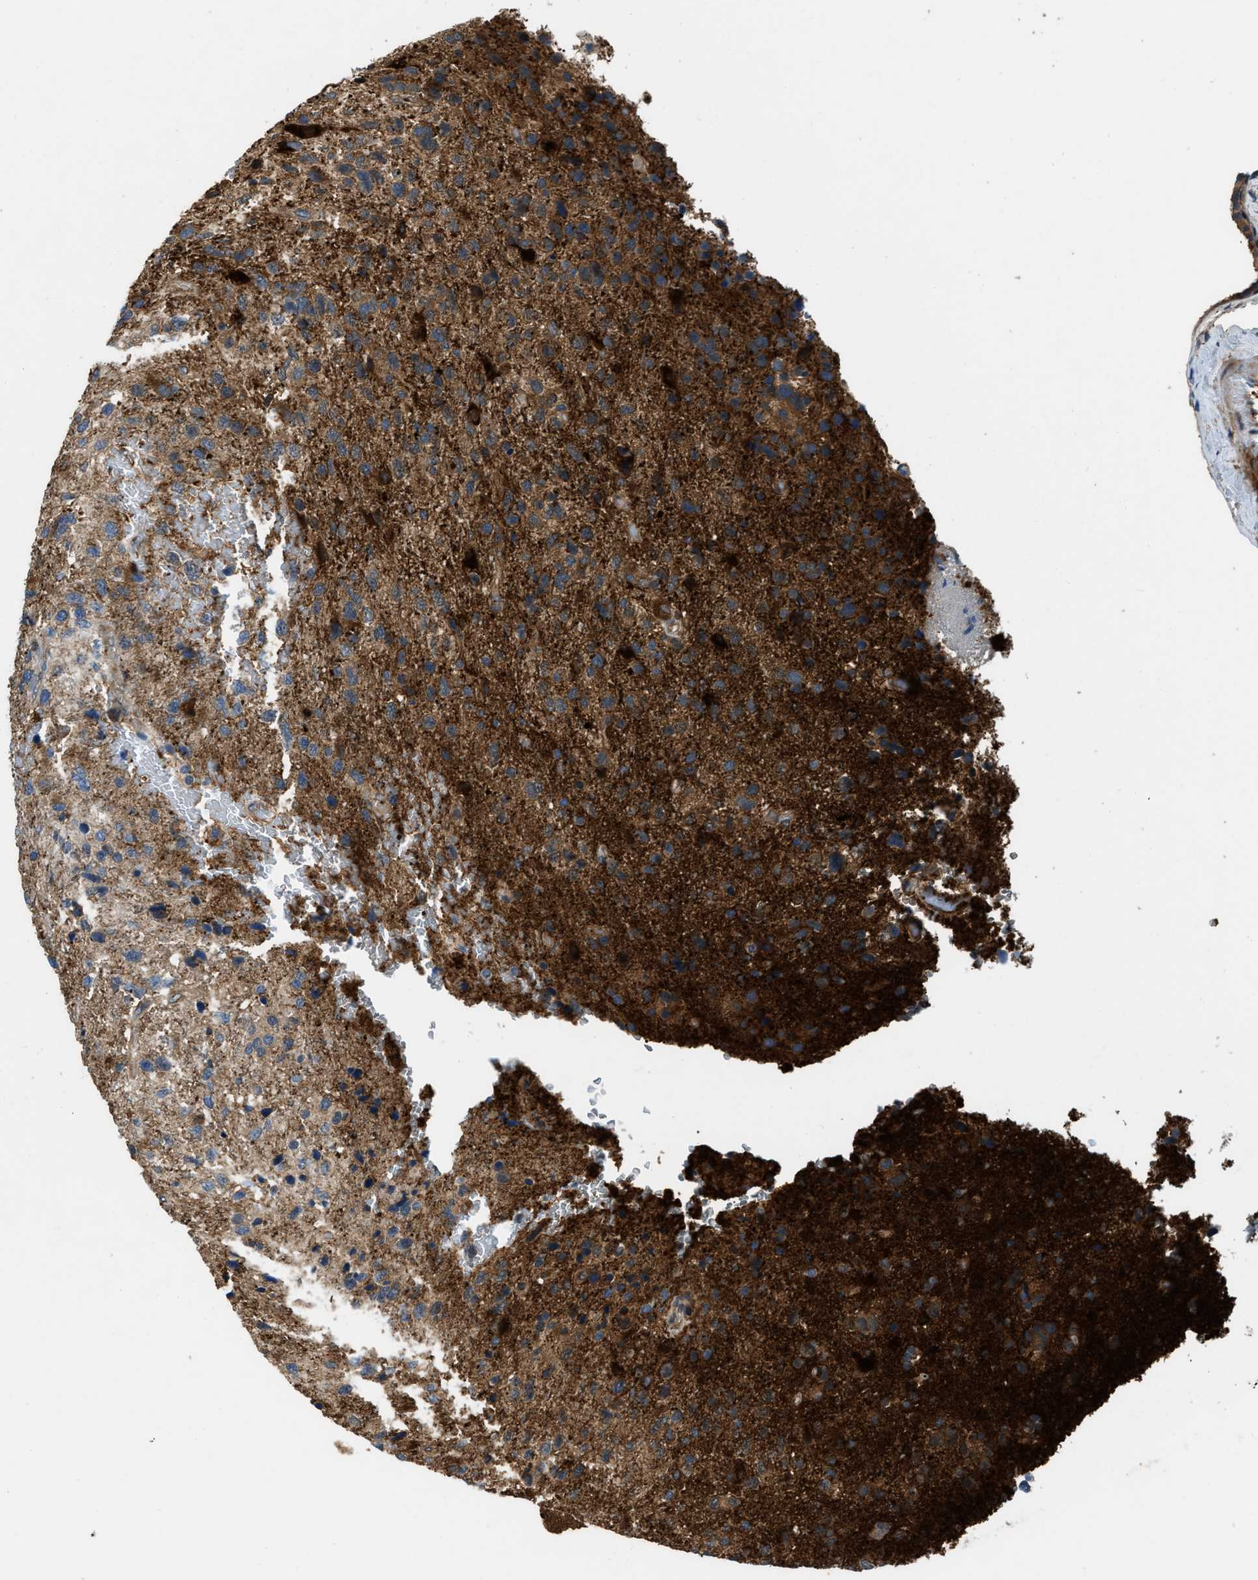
{"staining": {"intensity": "moderate", "quantity": ">75%", "location": "cytoplasmic/membranous"}, "tissue": "glioma", "cell_type": "Tumor cells", "image_type": "cancer", "snomed": [{"axis": "morphology", "description": "Glioma, malignant, High grade"}, {"axis": "topography", "description": "Brain"}], "caption": "Moderate cytoplasmic/membranous expression is present in about >75% of tumor cells in glioma.", "gene": "PFKP", "patient": {"sex": "female", "age": 58}}